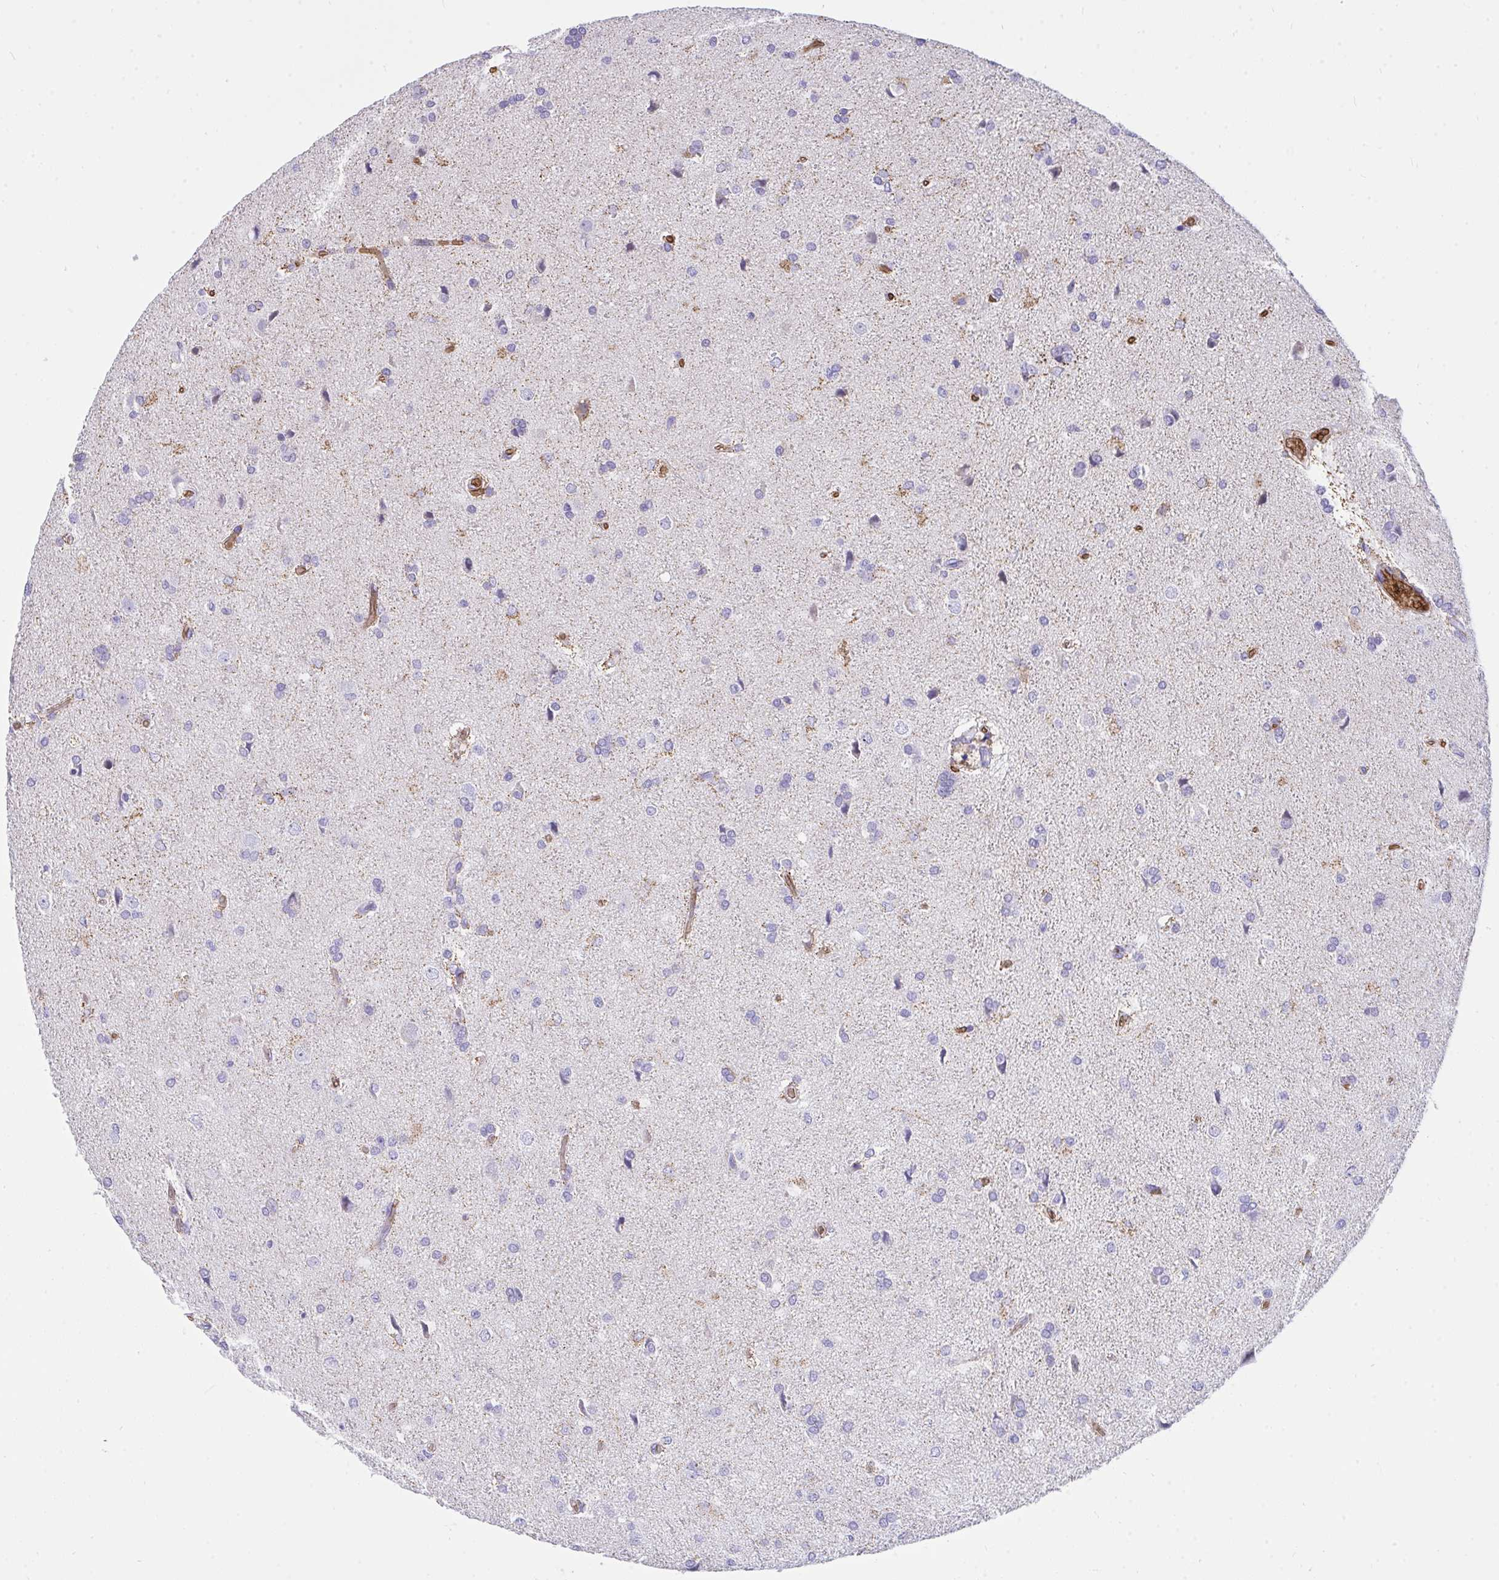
{"staining": {"intensity": "negative", "quantity": "none", "location": "none"}, "tissue": "glioma", "cell_type": "Tumor cells", "image_type": "cancer", "snomed": [{"axis": "morphology", "description": "Glioma, malignant, High grade"}, {"axis": "topography", "description": "Brain"}], "caption": "DAB immunohistochemical staining of glioma shows no significant positivity in tumor cells. (DAB immunohistochemistry, high magnification).", "gene": "ANK1", "patient": {"sex": "male", "age": 68}}